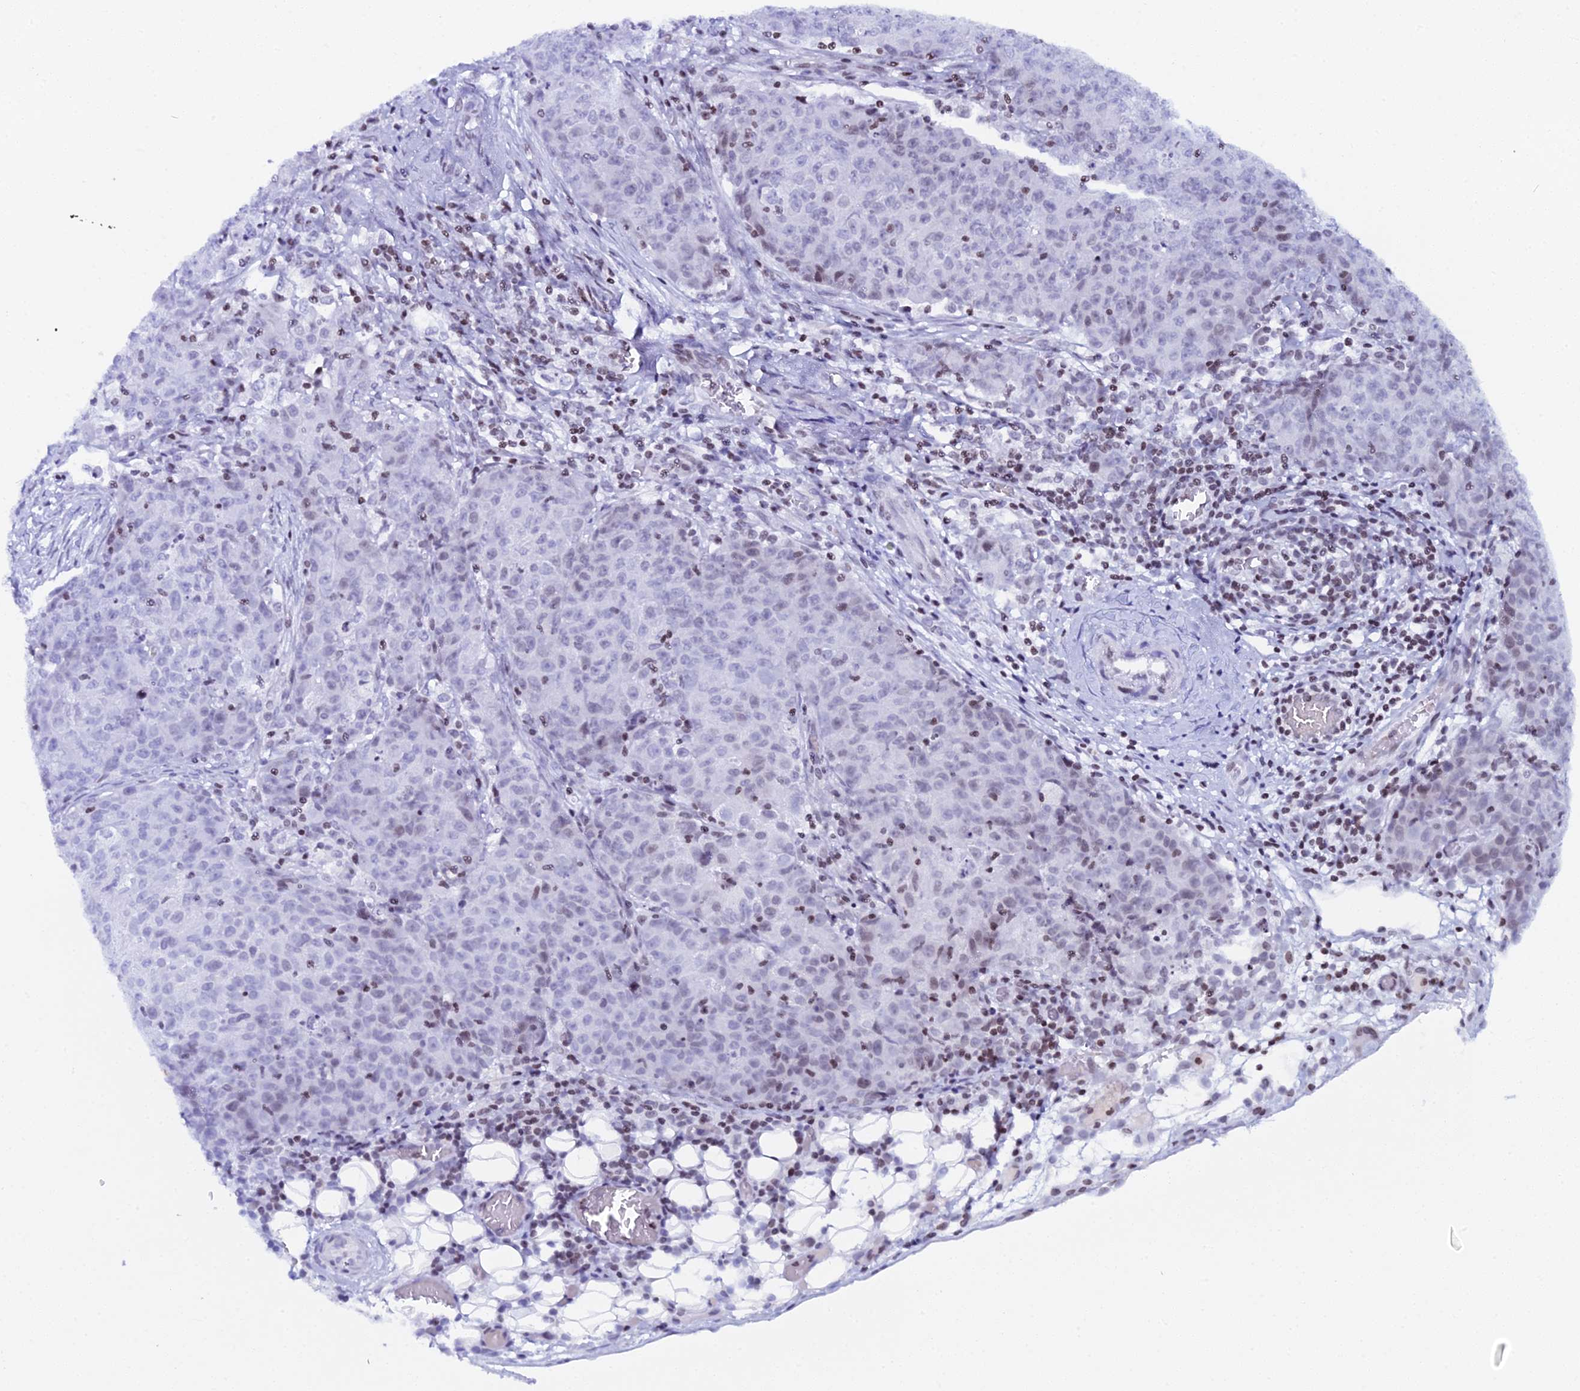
{"staining": {"intensity": "moderate", "quantity": "<25%", "location": "cytoplasmic/membranous"}, "tissue": "ovarian cancer", "cell_type": "Tumor cells", "image_type": "cancer", "snomed": [{"axis": "morphology", "description": "Carcinoma, endometroid"}, {"axis": "topography", "description": "Ovary"}], "caption": "Tumor cells show low levels of moderate cytoplasmic/membranous positivity in about <25% of cells in ovarian cancer.", "gene": "MYNN", "patient": {"sex": "female", "age": 42}}